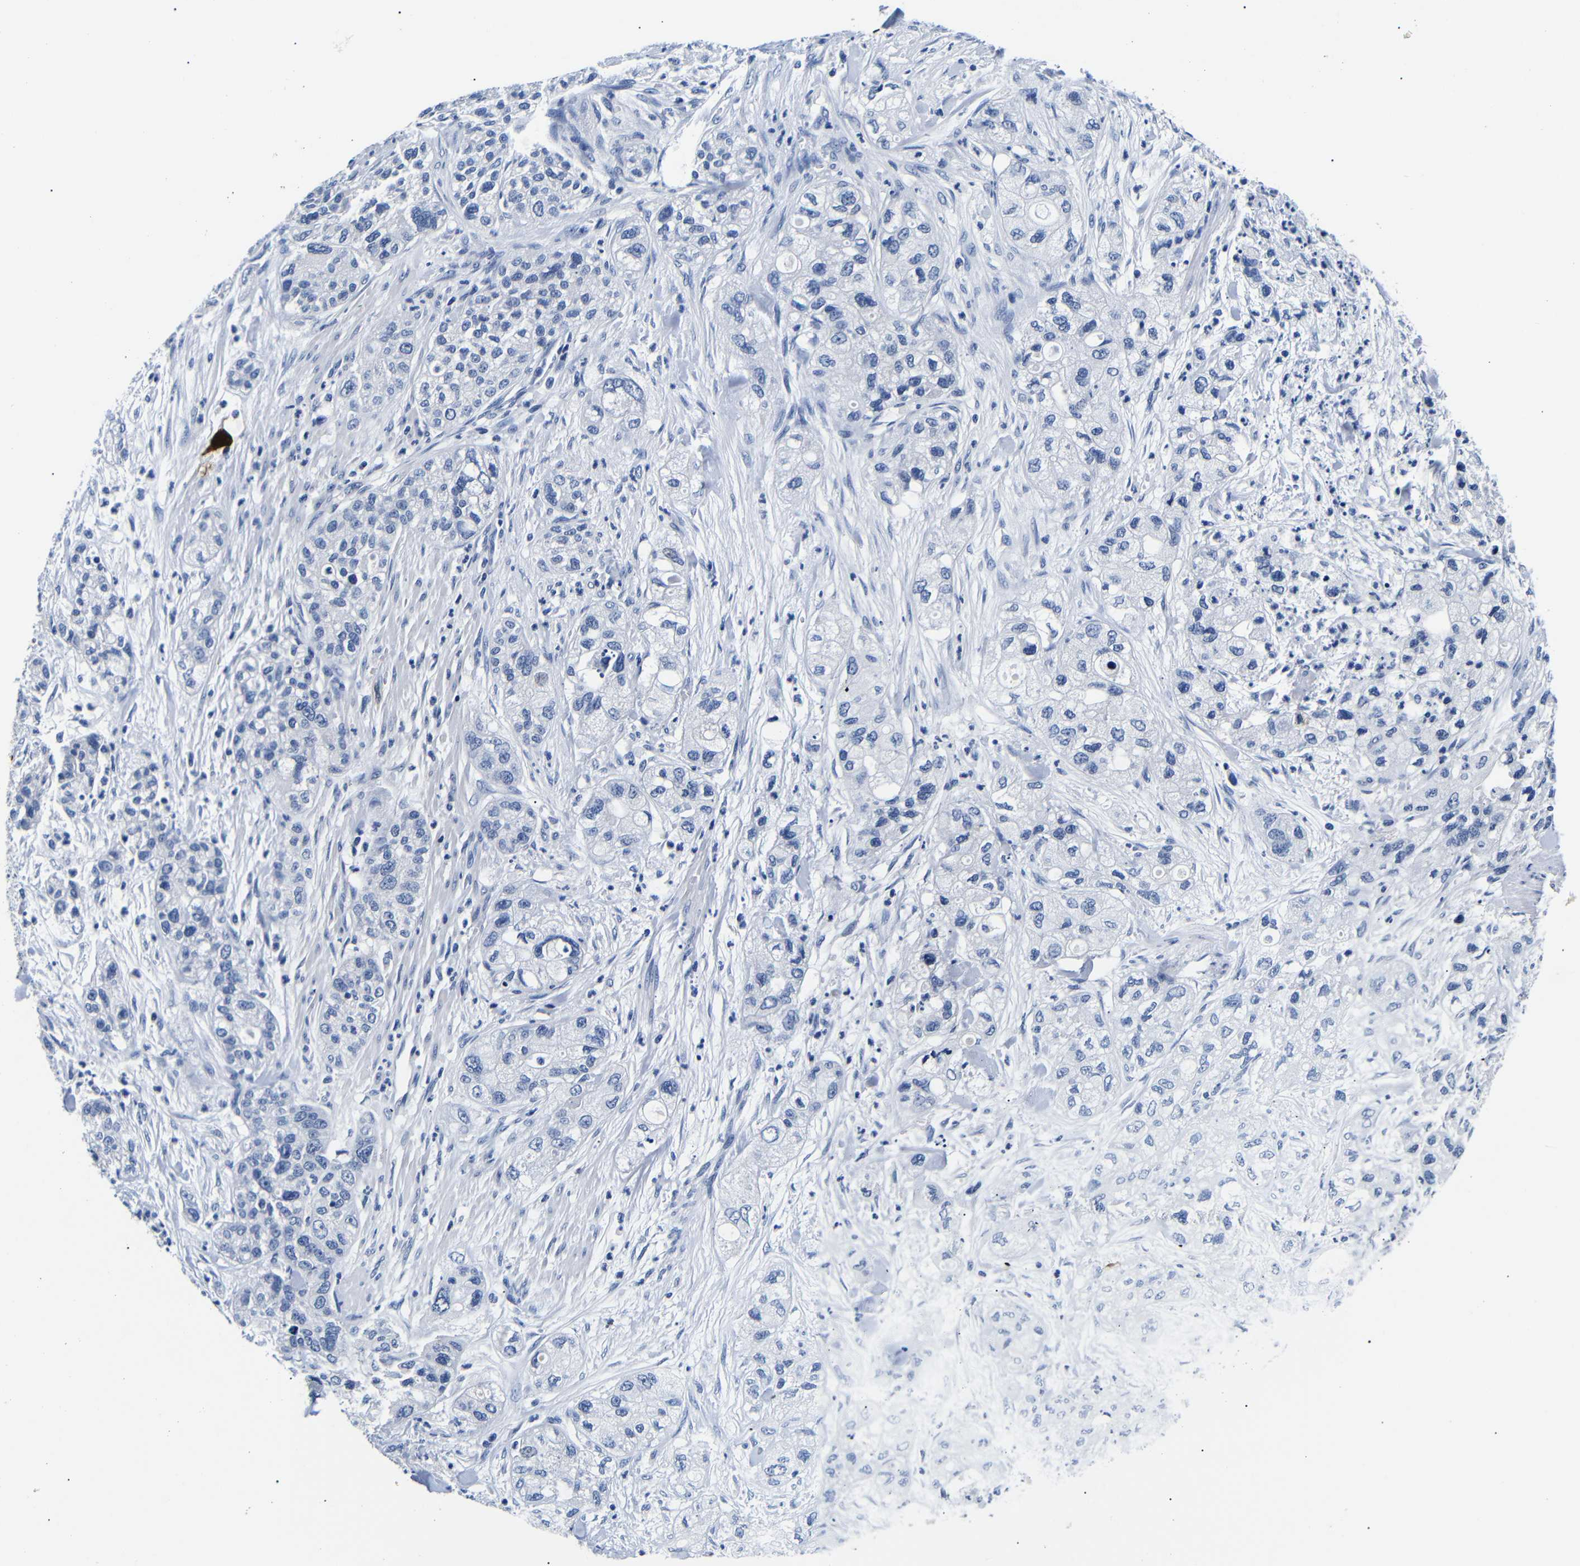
{"staining": {"intensity": "negative", "quantity": "none", "location": "none"}, "tissue": "pancreatic cancer", "cell_type": "Tumor cells", "image_type": "cancer", "snomed": [{"axis": "morphology", "description": "Adenocarcinoma, NOS"}, {"axis": "topography", "description": "Pancreas"}], "caption": "Pancreatic cancer stained for a protein using immunohistochemistry exhibits no staining tumor cells.", "gene": "GAP43", "patient": {"sex": "female", "age": 78}}